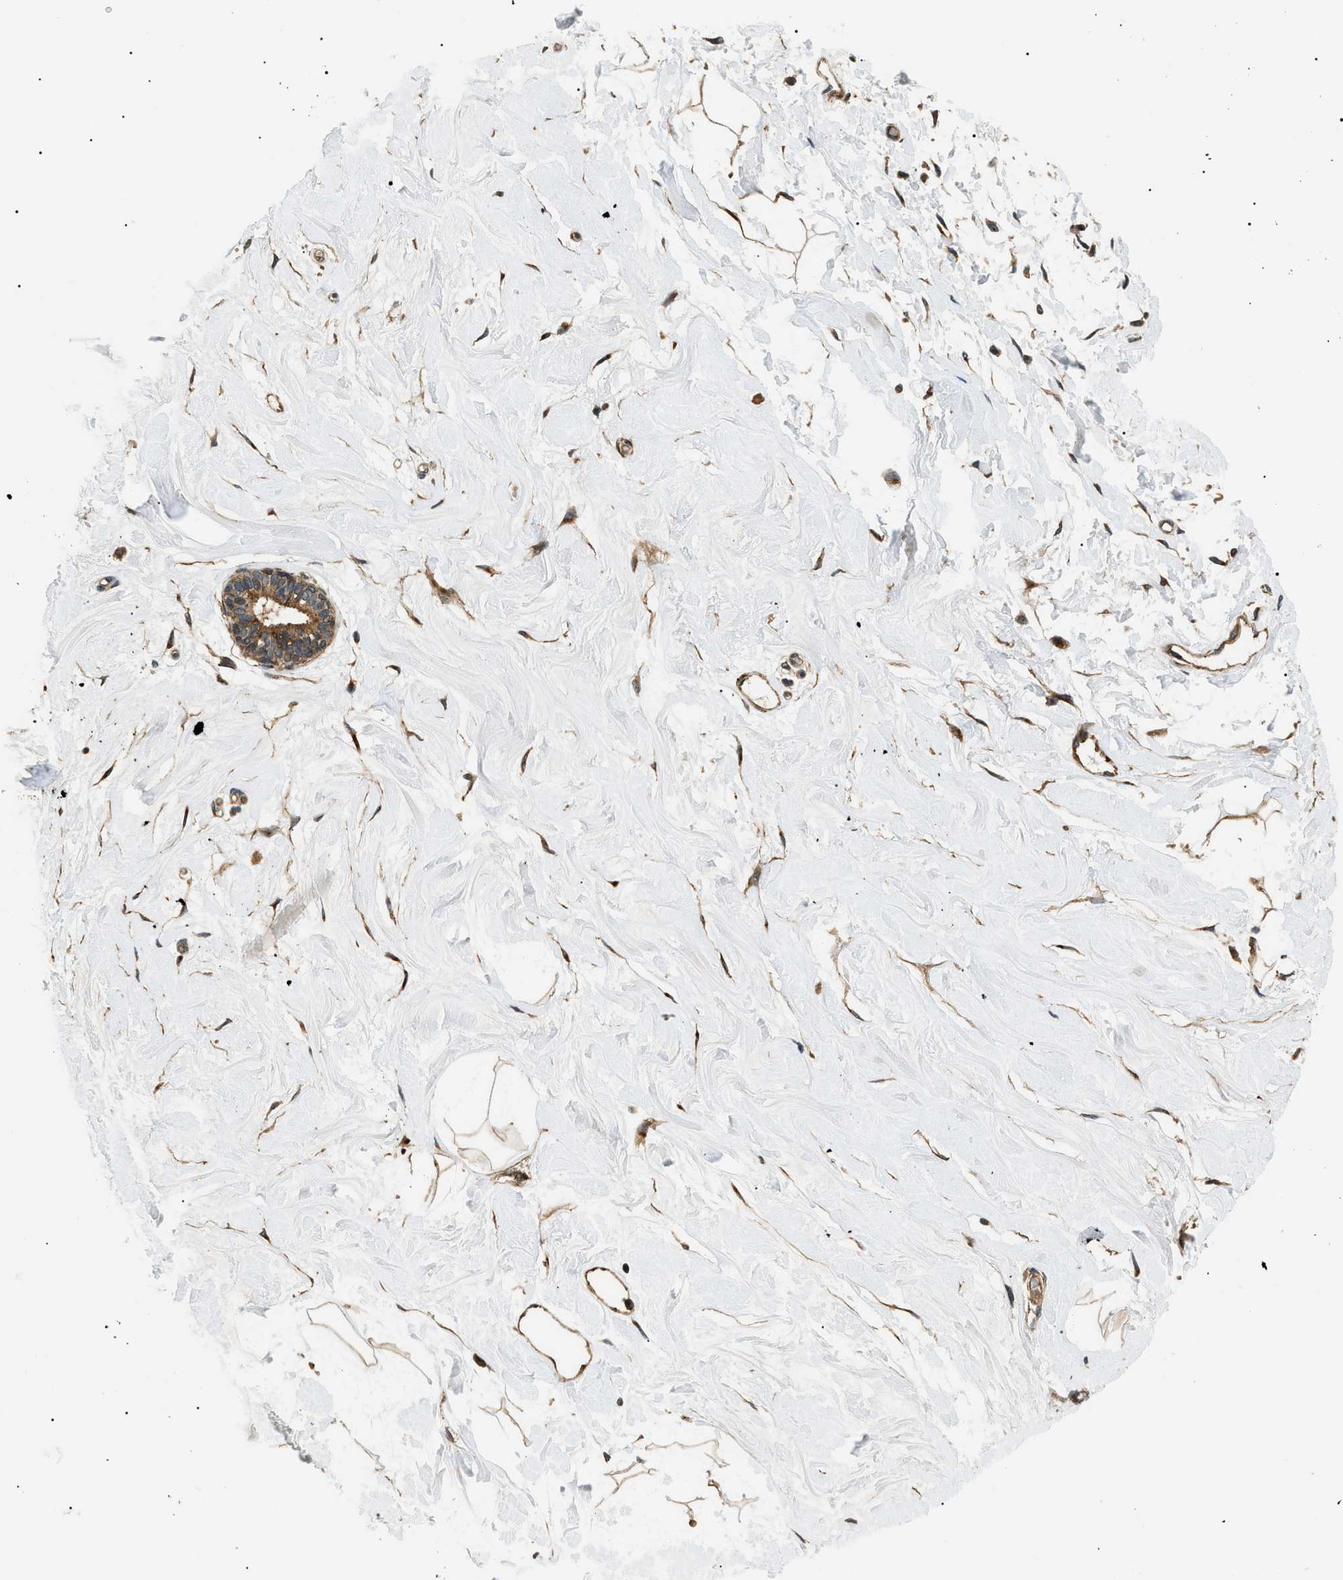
{"staining": {"intensity": "moderate", "quantity": ">75%", "location": "cytoplasmic/membranous"}, "tissue": "breast", "cell_type": "Adipocytes", "image_type": "normal", "snomed": [{"axis": "morphology", "description": "Normal tissue, NOS"}, {"axis": "morphology", "description": "Lobular carcinoma"}, {"axis": "topography", "description": "Breast"}], "caption": "Breast stained for a protein displays moderate cytoplasmic/membranous positivity in adipocytes. Immunohistochemistry (ihc) stains the protein in brown and the nuclei are stained blue.", "gene": "ATP6AP1", "patient": {"sex": "female", "age": 59}}